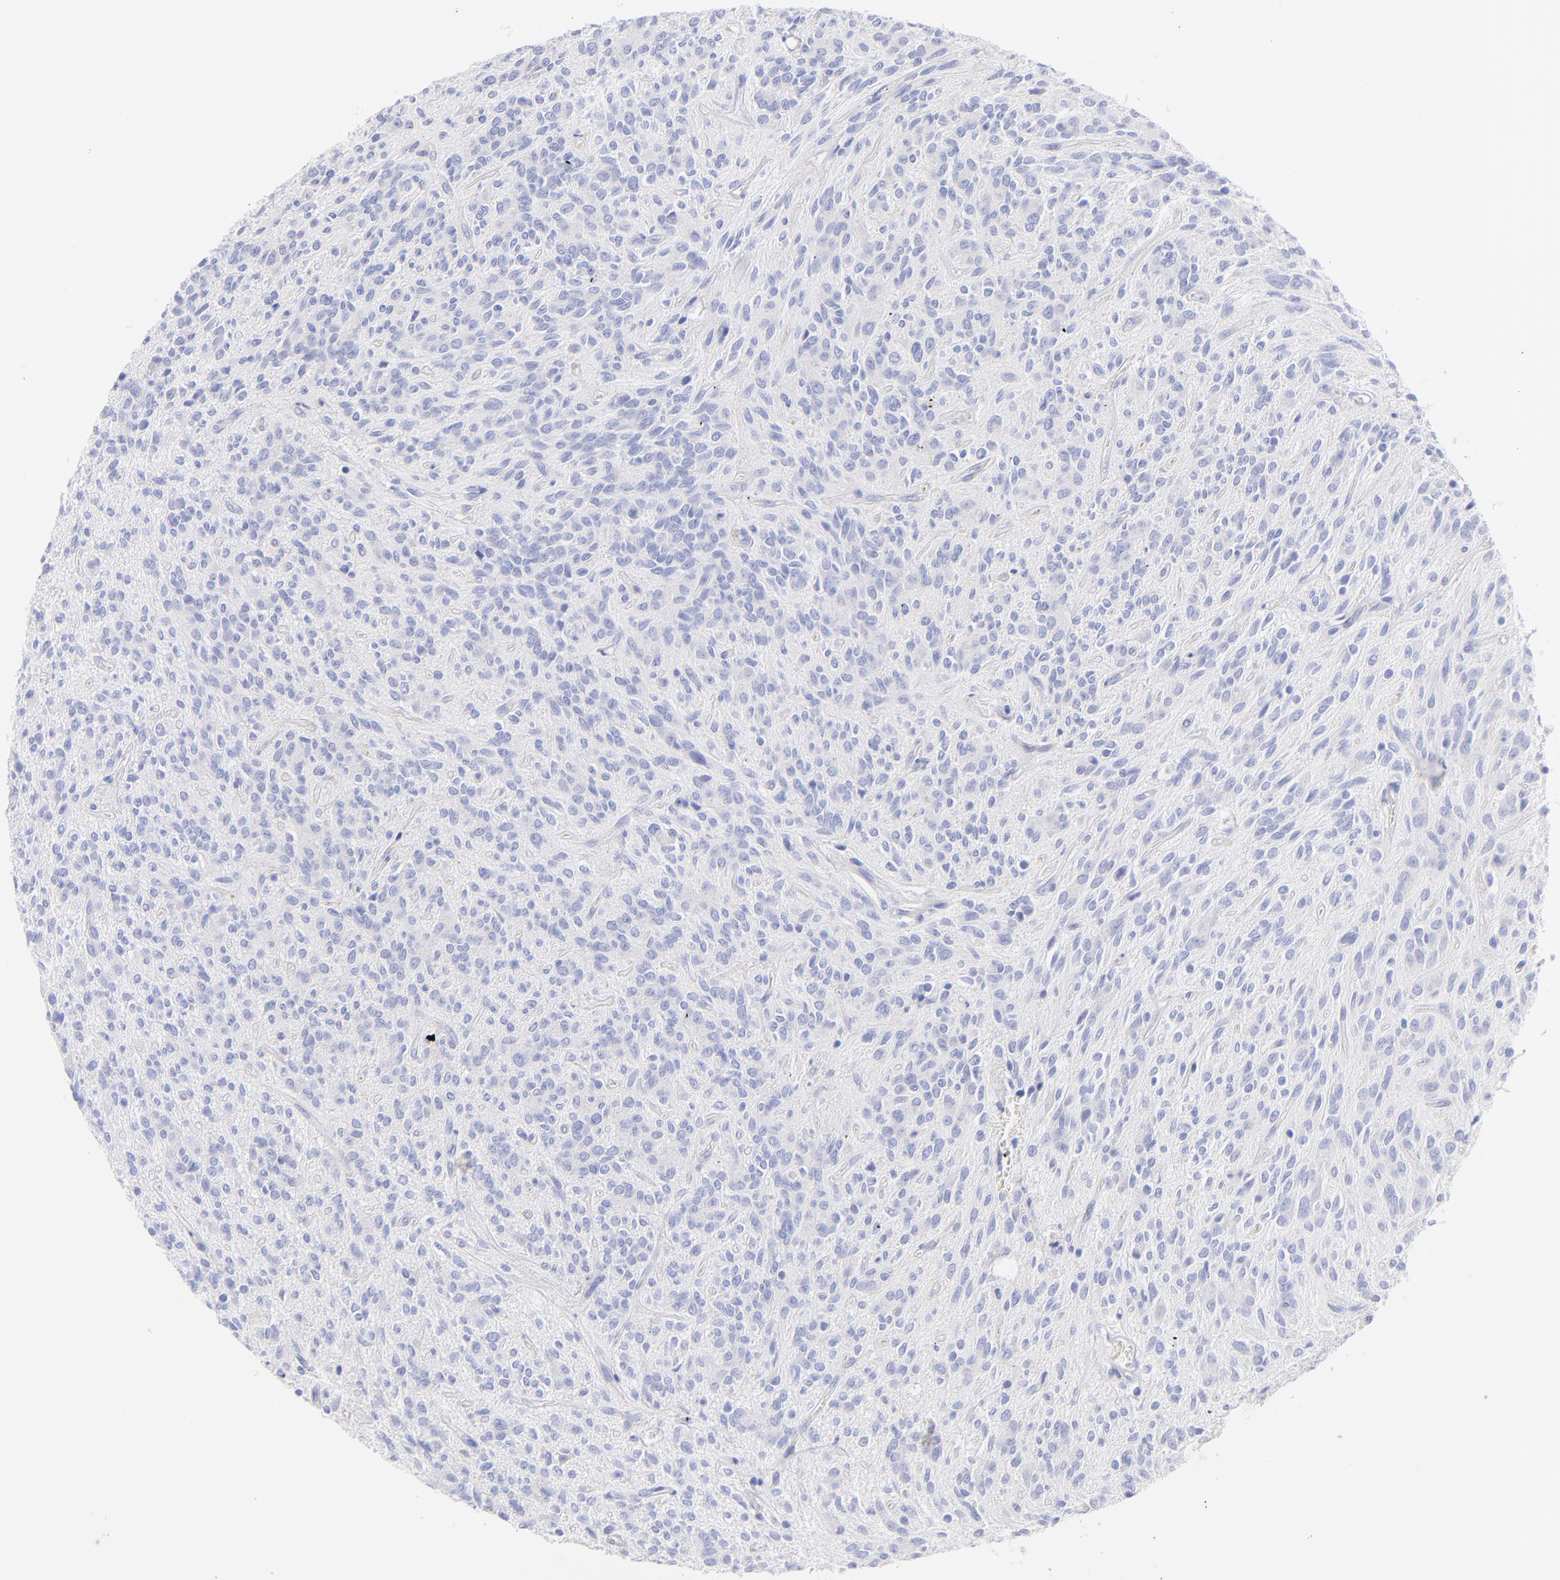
{"staining": {"intensity": "negative", "quantity": "none", "location": "none"}, "tissue": "glioma", "cell_type": "Tumor cells", "image_type": "cancer", "snomed": [{"axis": "morphology", "description": "Glioma, malignant, Low grade"}, {"axis": "topography", "description": "Brain"}], "caption": "IHC of human malignant glioma (low-grade) demonstrates no staining in tumor cells. (DAB (3,3'-diaminobenzidine) immunohistochemistry, high magnification).", "gene": "C1QTNF6", "patient": {"sex": "female", "age": 15}}